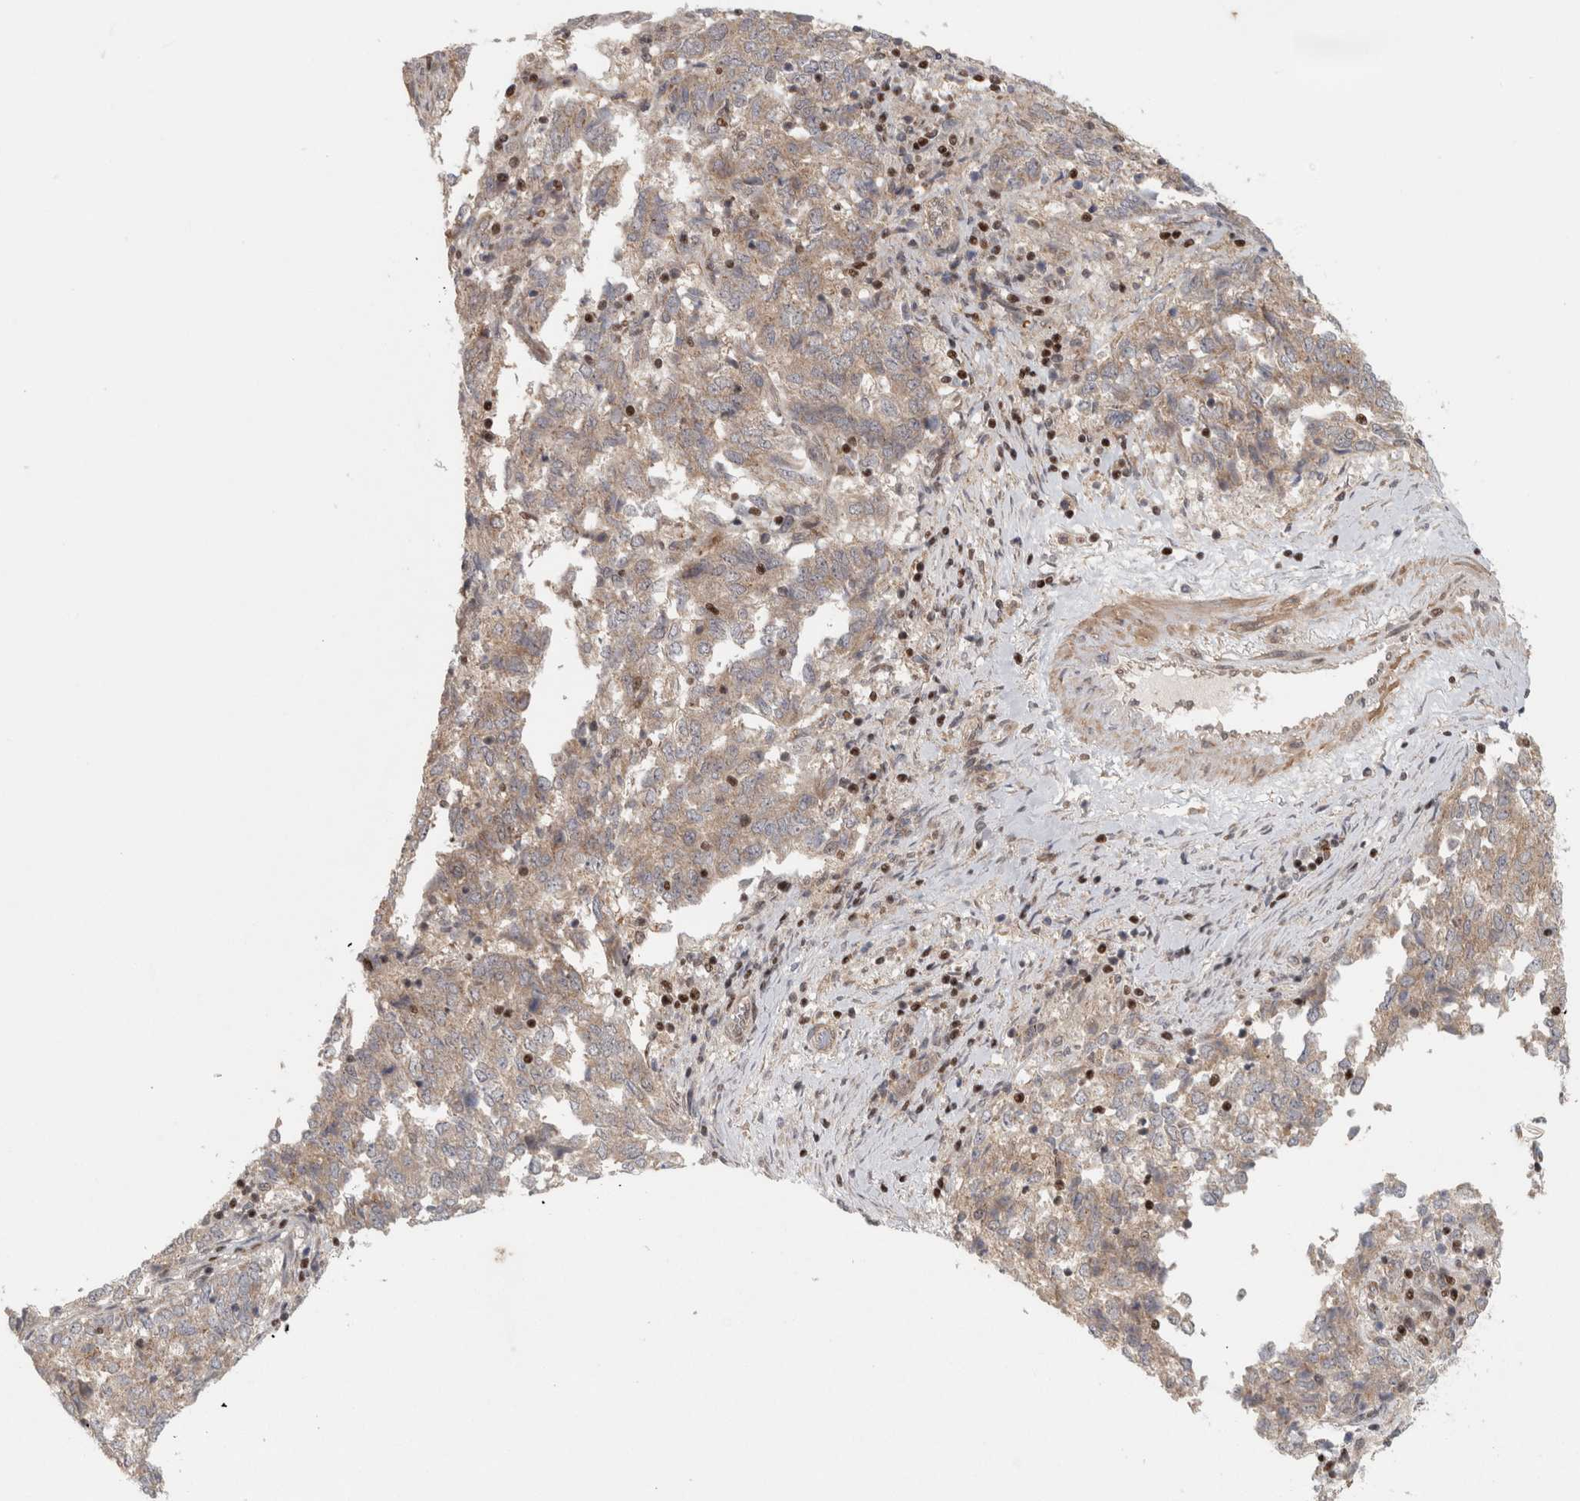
{"staining": {"intensity": "weak", "quantity": ">75%", "location": "cytoplasmic/membranous"}, "tissue": "endometrial cancer", "cell_type": "Tumor cells", "image_type": "cancer", "snomed": [{"axis": "morphology", "description": "Adenocarcinoma, NOS"}, {"axis": "topography", "description": "Endometrium"}], "caption": "Immunohistochemistry (IHC) staining of endometrial cancer, which reveals low levels of weak cytoplasmic/membranous staining in about >75% of tumor cells indicating weak cytoplasmic/membranous protein staining. The staining was performed using DAB (brown) for protein detection and nuclei were counterstained in hematoxylin (blue).", "gene": "KDM8", "patient": {"sex": "female", "age": 80}}